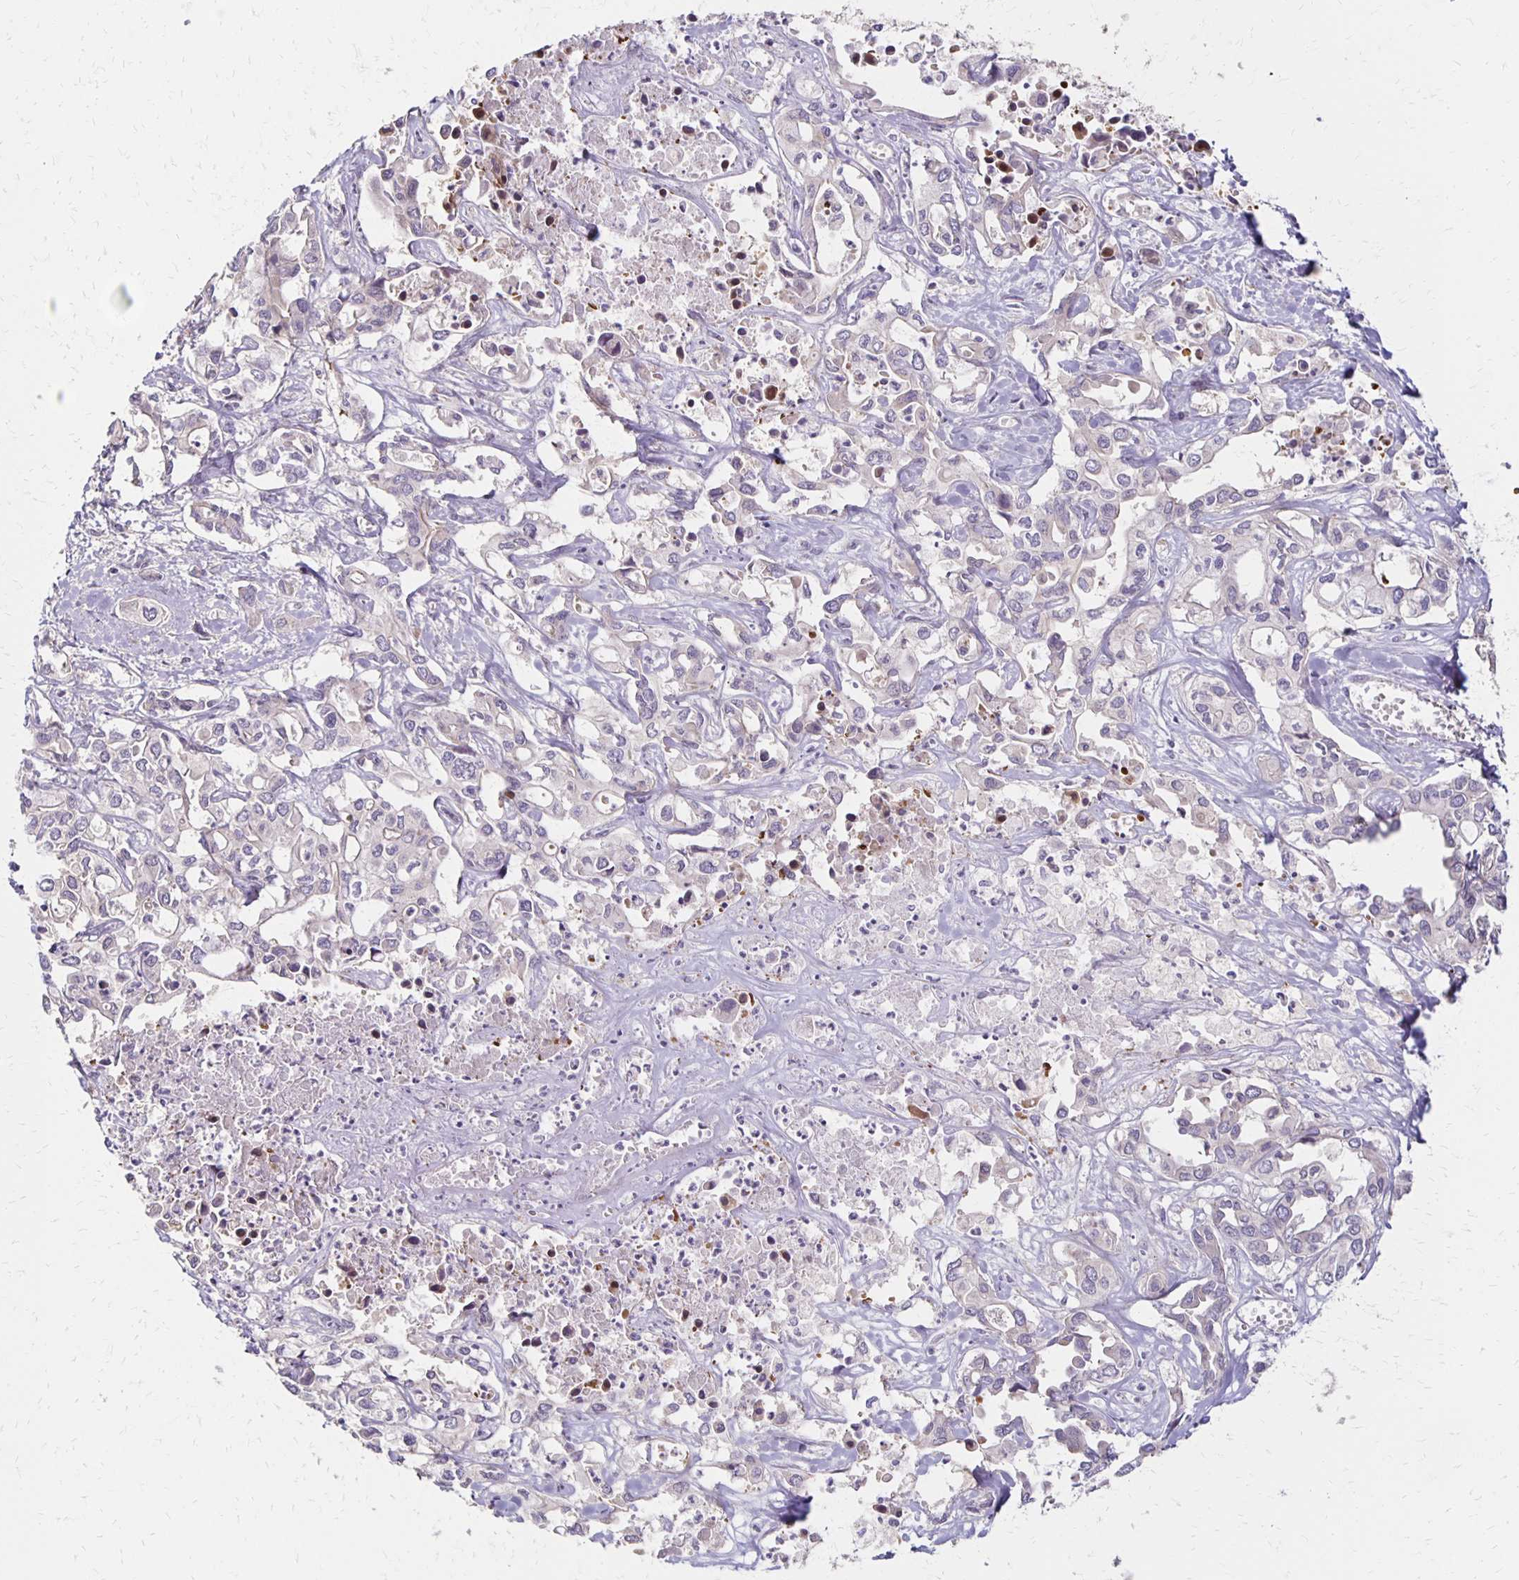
{"staining": {"intensity": "negative", "quantity": "none", "location": "none"}, "tissue": "liver cancer", "cell_type": "Tumor cells", "image_type": "cancer", "snomed": [{"axis": "morphology", "description": "Cholangiocarcinoma"}, {"axis": "topography", "description": "Liver"}], "caption": "Micrograph shows no protein staining in tumor cells of liver cancer (cholangiocarcinoma) tissue. (DAB (3,3'-diaminobenzidine) immunohistochemistry (IHC), high magnification).", "gene": "KATNBL1", "patient": {"sex": "female", "age": 64}}